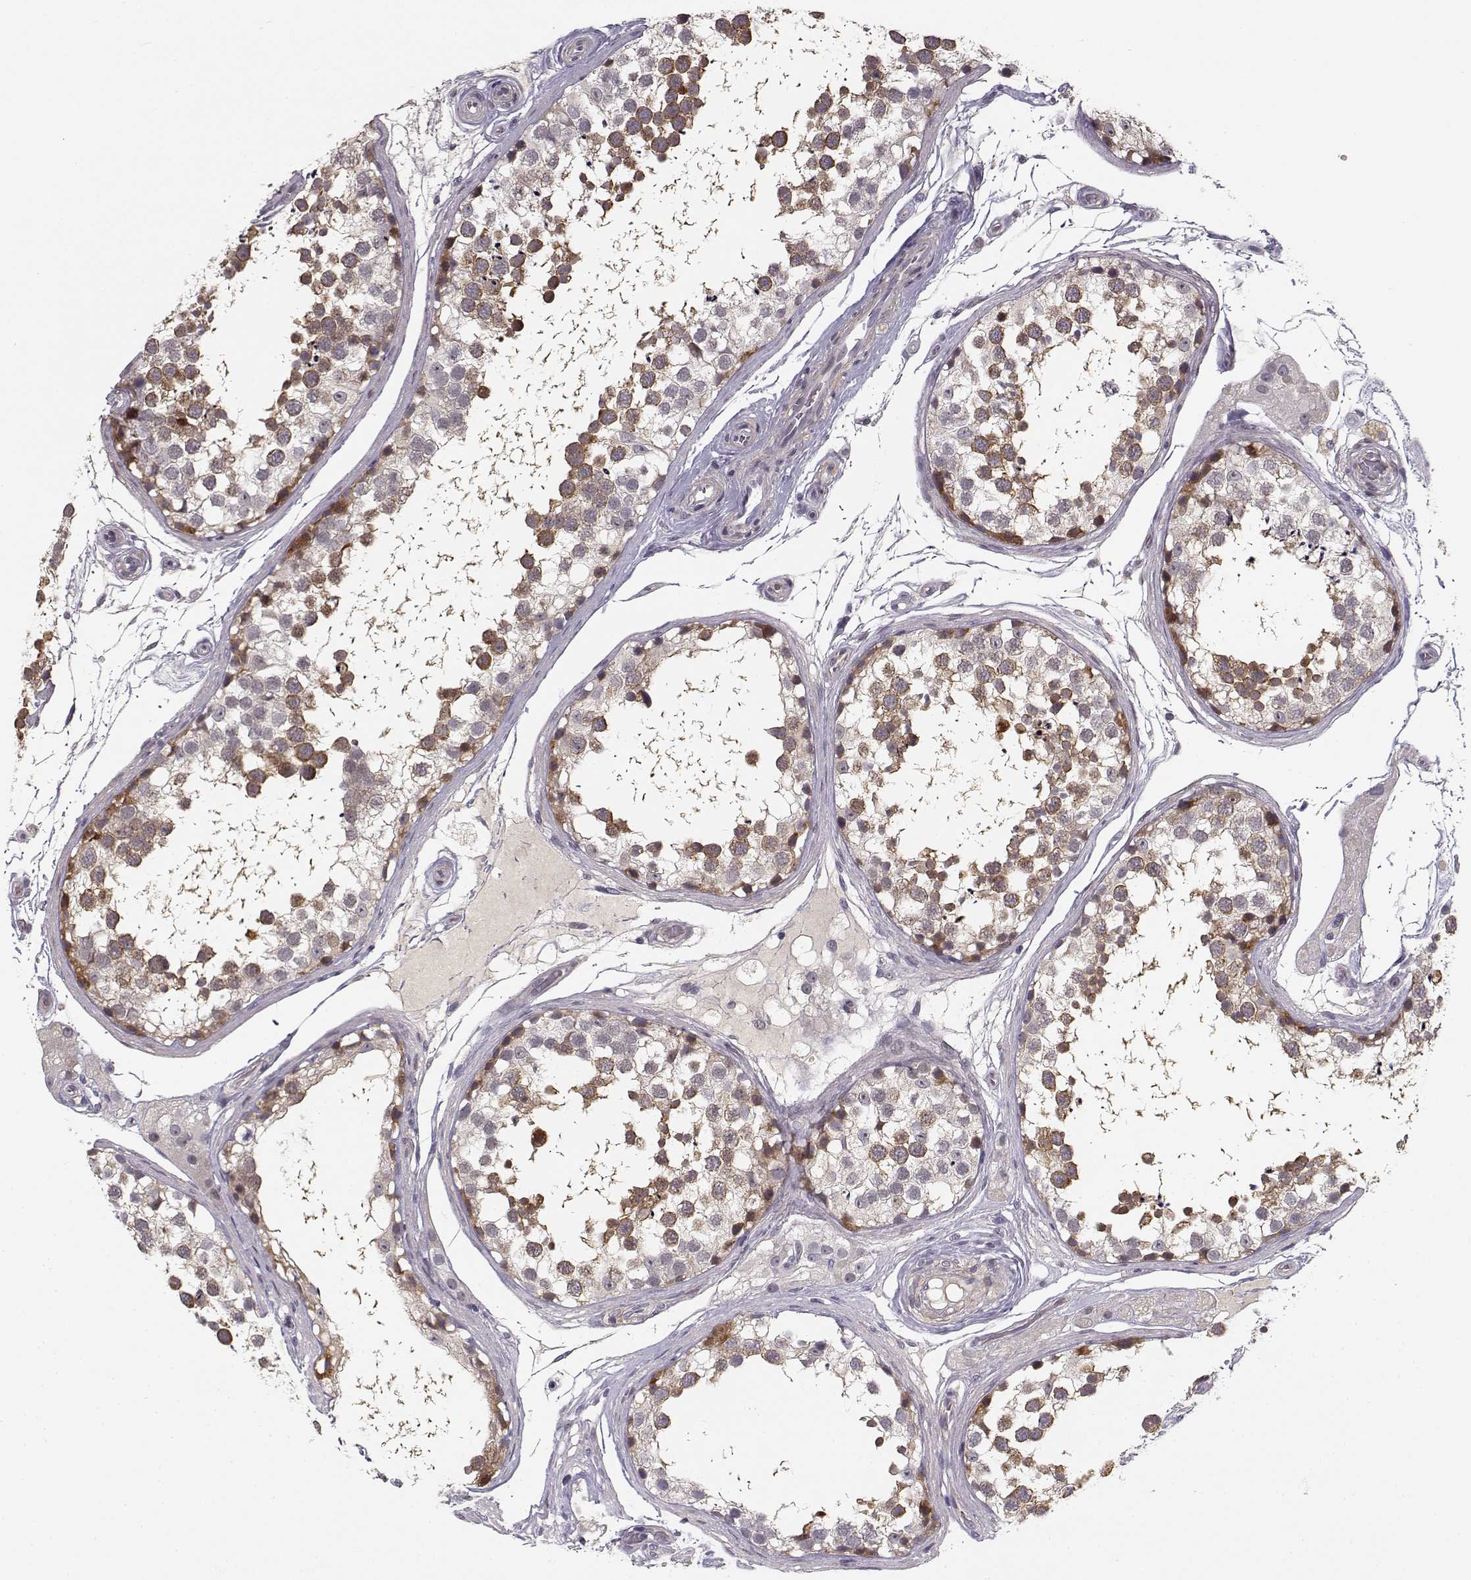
{"staining": {"intensity": "strong", "quantity": "25%-75%", "location": "cytoplasmic/membranous"}, "tissue": "testis", "cell_type": "Cells in seminiferous ducts", "image_type": "normal", "snomed": [{"axis": "morphology", "description": "Normal tissue, NOS"}, {"axis": "morphology", "description": "Seminoma, NOS"}, {"axis": "topography", "description": "Testis"}], "caption": "A histopathology image of testis stained for a protein displays strong cytoplasmic/membranous brown staining in cells in seminiferous ducts. (Stains: DAB (3,3'-diaminobenzidine) in brown, nuclei in blue, Microscopy: brightfield microscopy at high magnification).", "gene": "RGS9BP", "patient": {"sex": "male", "age": 65}}